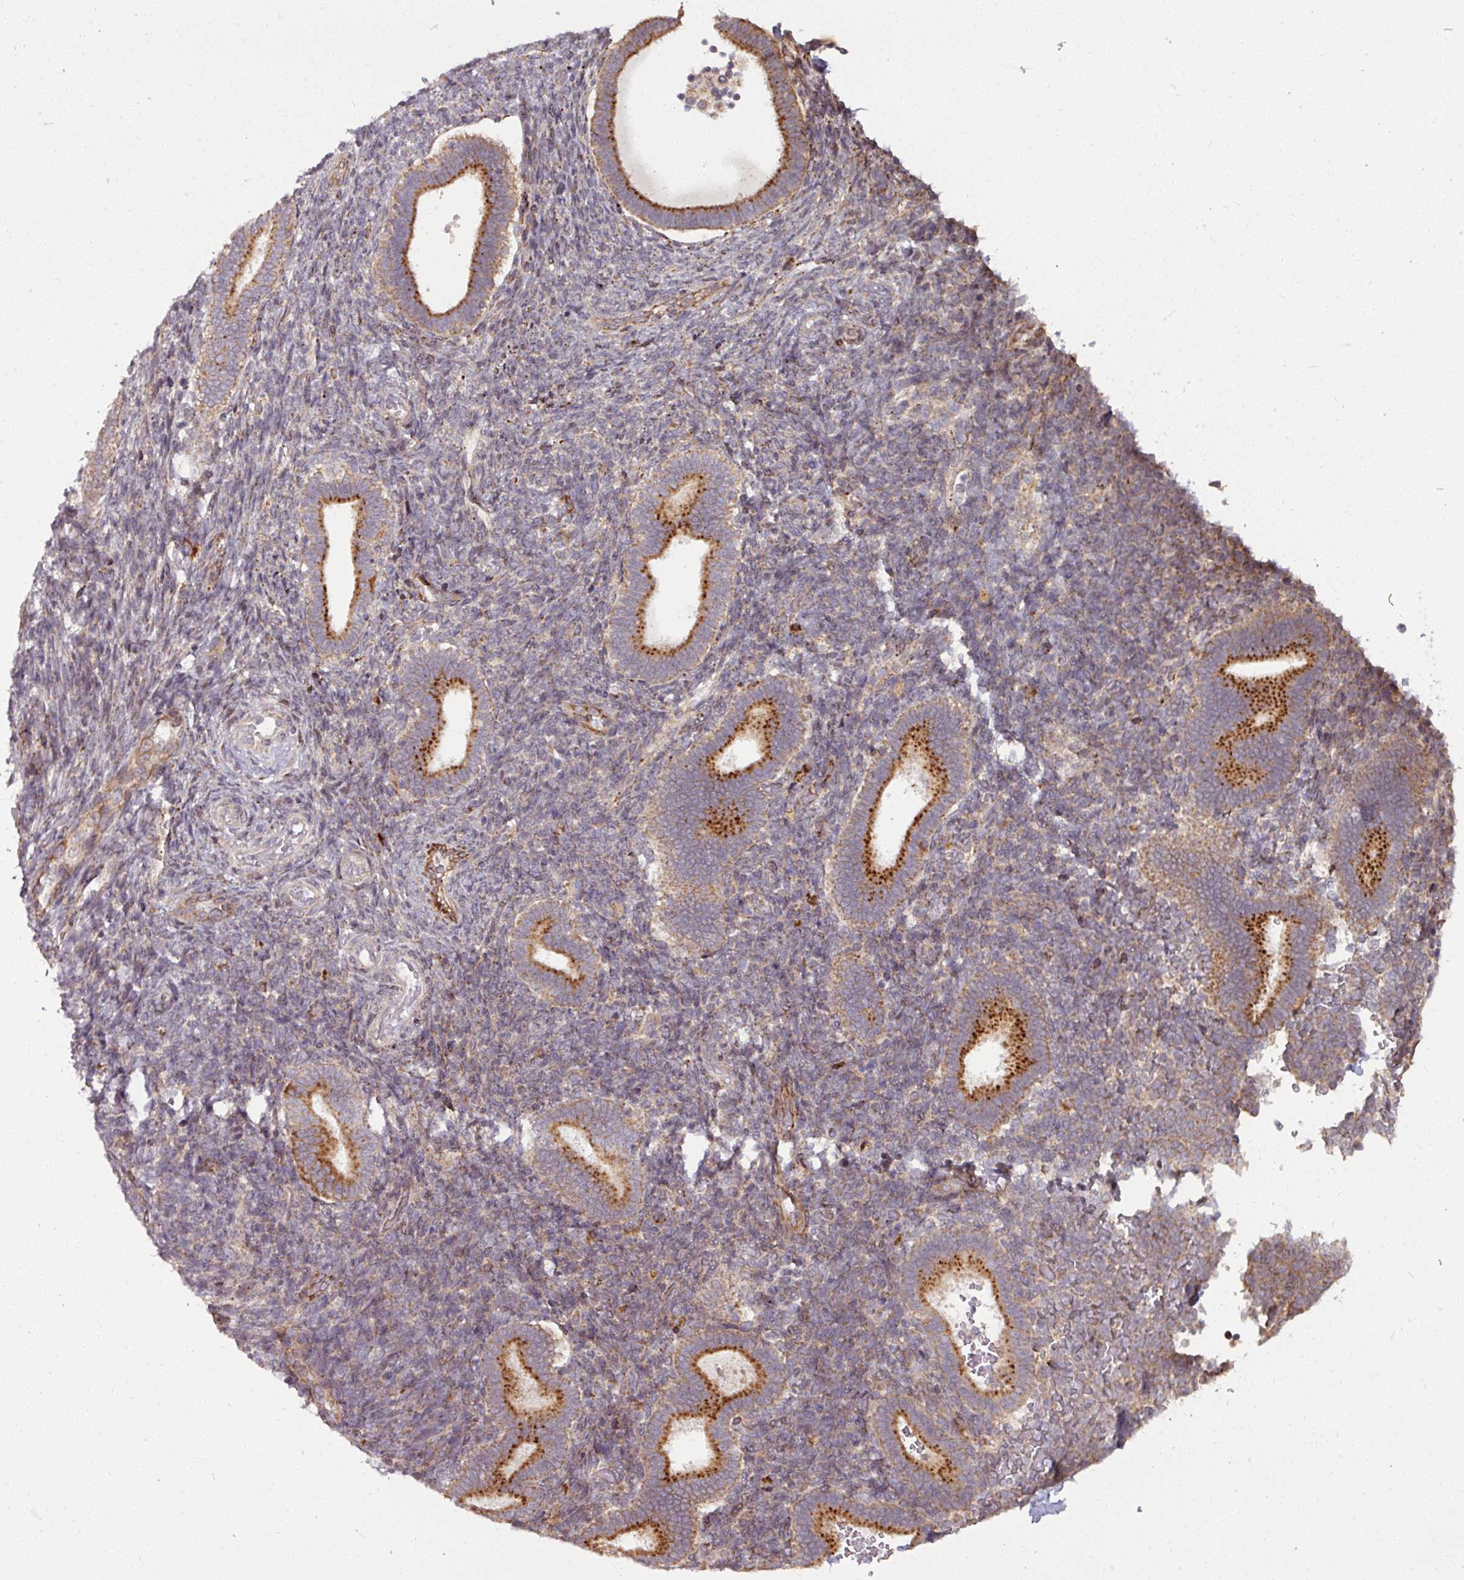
{"staining": {"intensity": "moderate", "quantity": "<25%", "location": "cytoplasmic/membranous"}, "tissue": "endometrium", "cell_type": "Cells in endometrial stroma", "image_type": "normal", "snomed": [{"axis": "morphology", "description": "Normal tissue, NOS"}, {"axis": "topography", "description": "Endometrium"}], "caption": "High-power microscopy captured an immunohistochemistry (IHC) histopathology image of unremarkable endometrium, revealing moderate cytoplasmic/membranous positivity in approximately <25% of cells in endometrial stroma.", "gene": "MAGT1", "patient": {"sex": "female", "age": 34}}